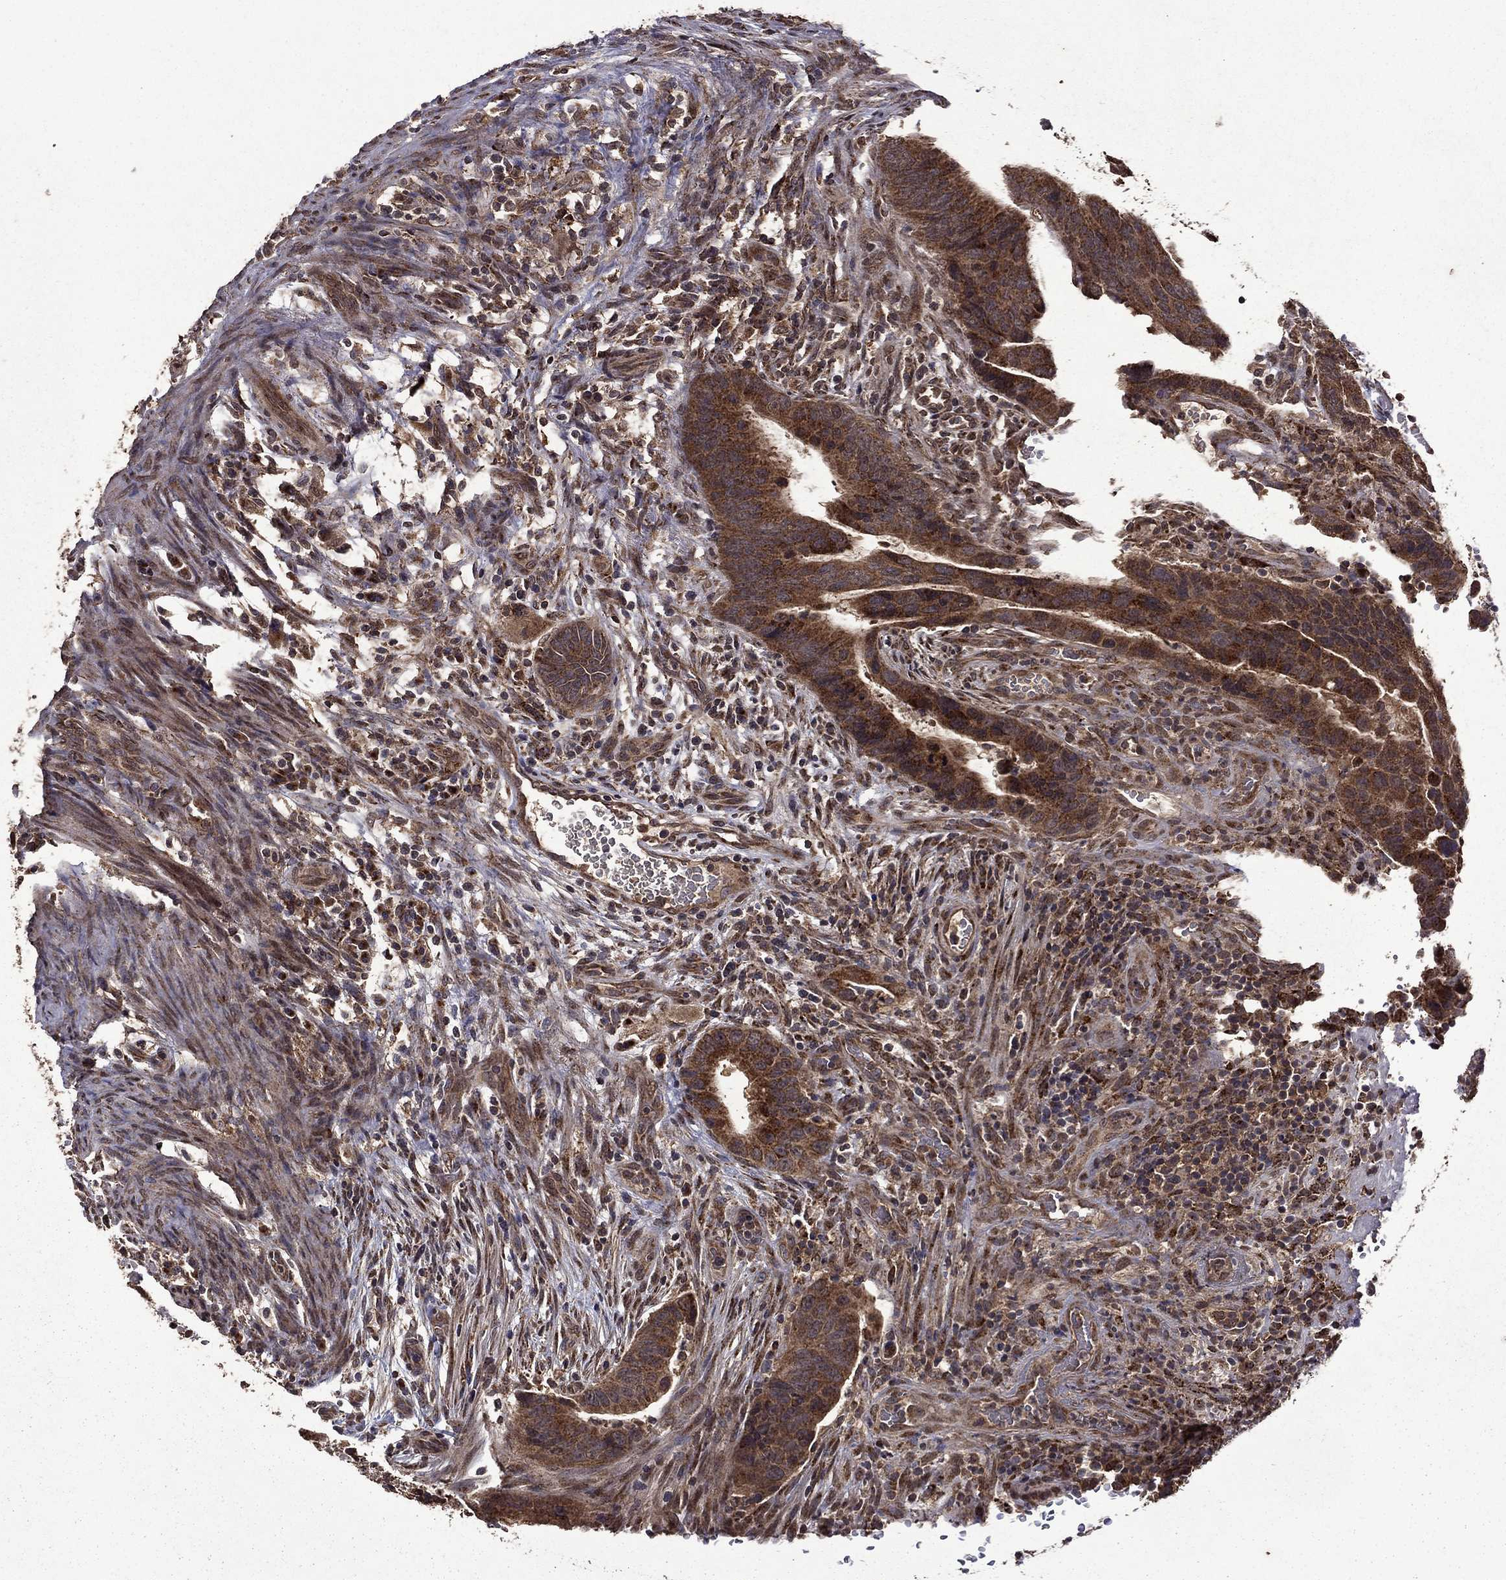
{"staining": {"intensity": "strong", "quantity": "25%-75%", "location": "cytoplasmic/membranous"}, "tissue": "colorectal cancer", "cell_type": "Tumor cells", "image_type": "cancer", "snomed": [{"axis": "morphology", "description": "Adenocarcinoma, NOS"}, {"axis": "topography", "description": "Colon"}], "caption": "Colorectal adenocarcinoma was stained to show a protein in brown. There is high levels of strong cytoplasmic/membranous expression in about 25%-75% of tumor cells.", "gene": "ITM2B", "patient": {"sex": "female", "age": 56}}